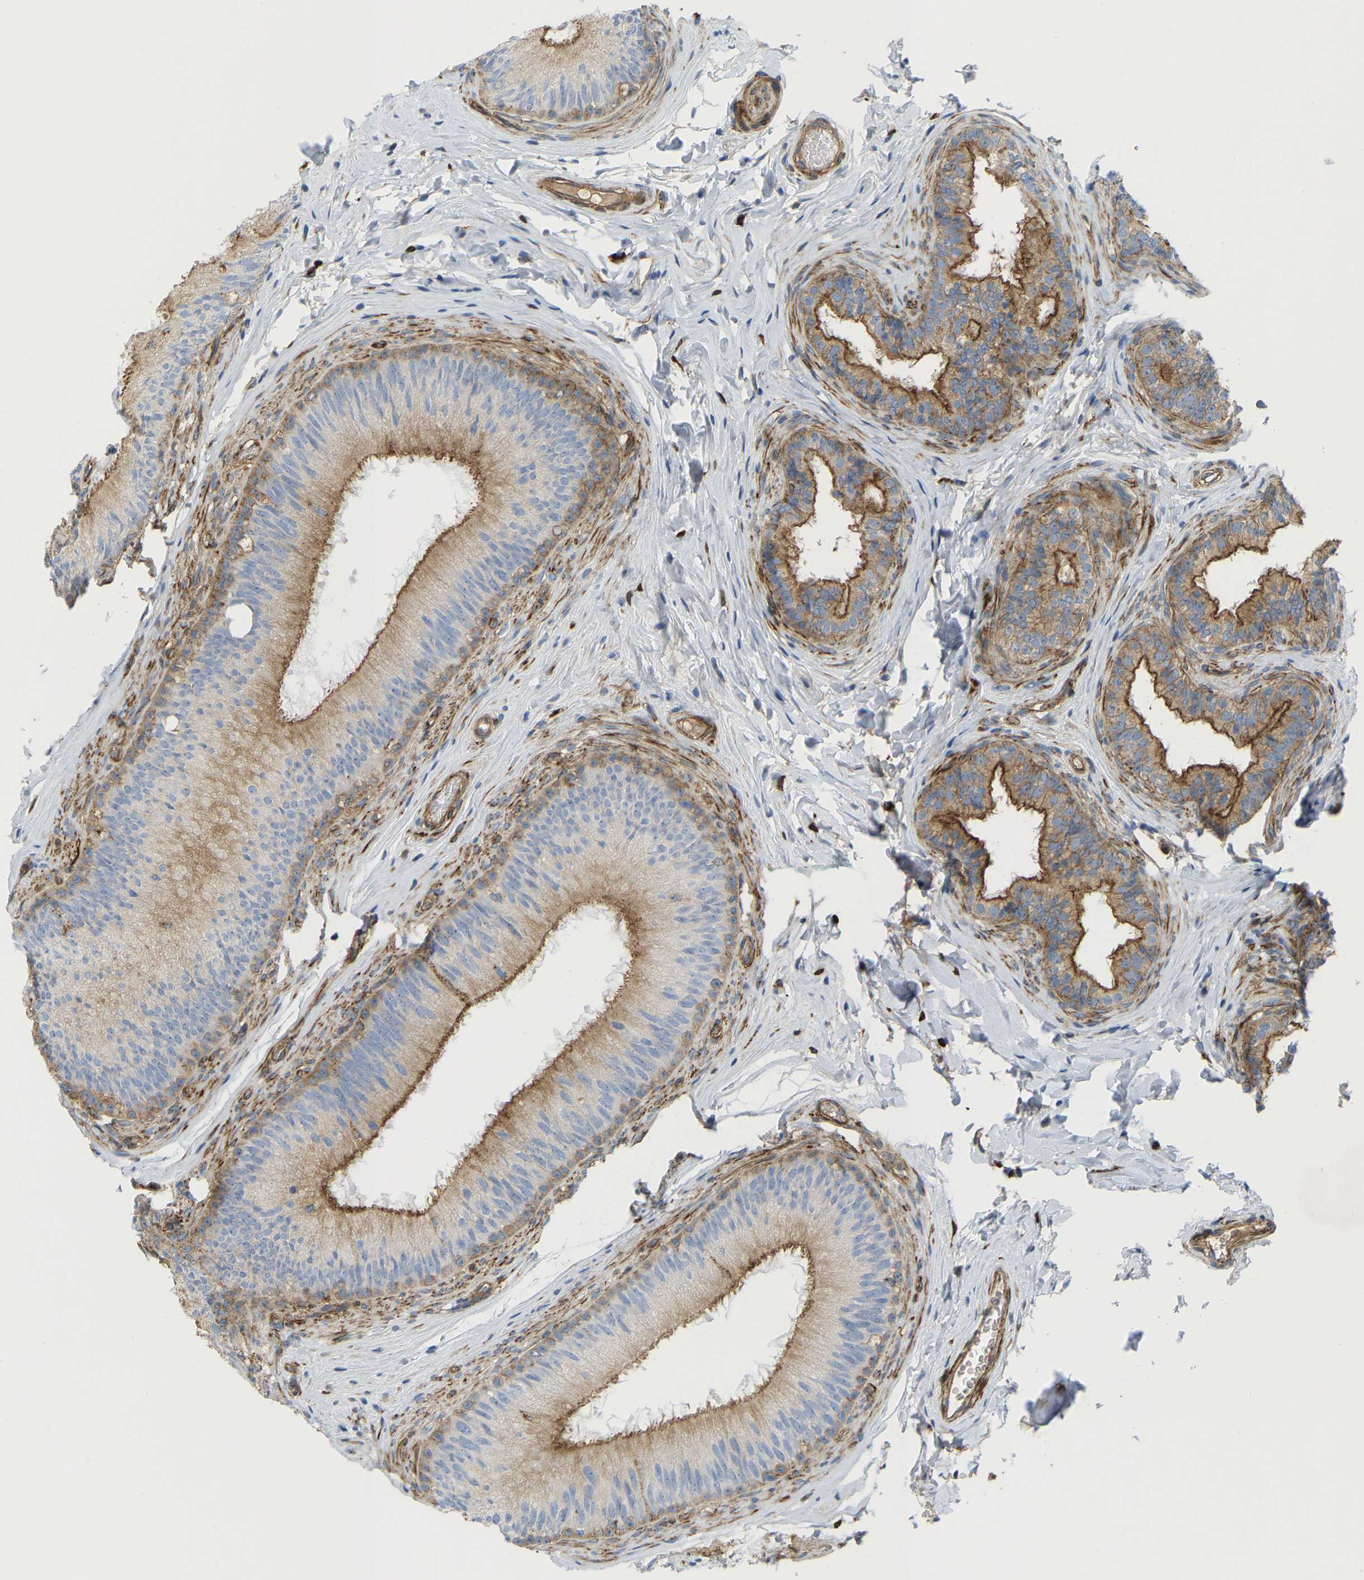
{"staining": {"intensity": "moderate", "quantity": "25%-75%", "location": "cytoplasmic/membranous"}, "tissue": "epididymis", "cell_type": "Glandular cells", "image_type": "normal", "snomed": [{"axis": "morphology", "description": "Normal tissue, NOS"}, {"axis": "topography", "description": "Testis"}, {"axis": "topography", "description": "Epididymis"}], "caption": "Epididymis stained with immunohistochemistry reveals moderate cytoplasmic/membranous staining in approximately 25%-75% of glandular cells. Immunohistochemistry stains the protein in brown and the nuclei are stained blue.", "gene": "PICALM", "patient": {"sex": "male", "age": 36}}